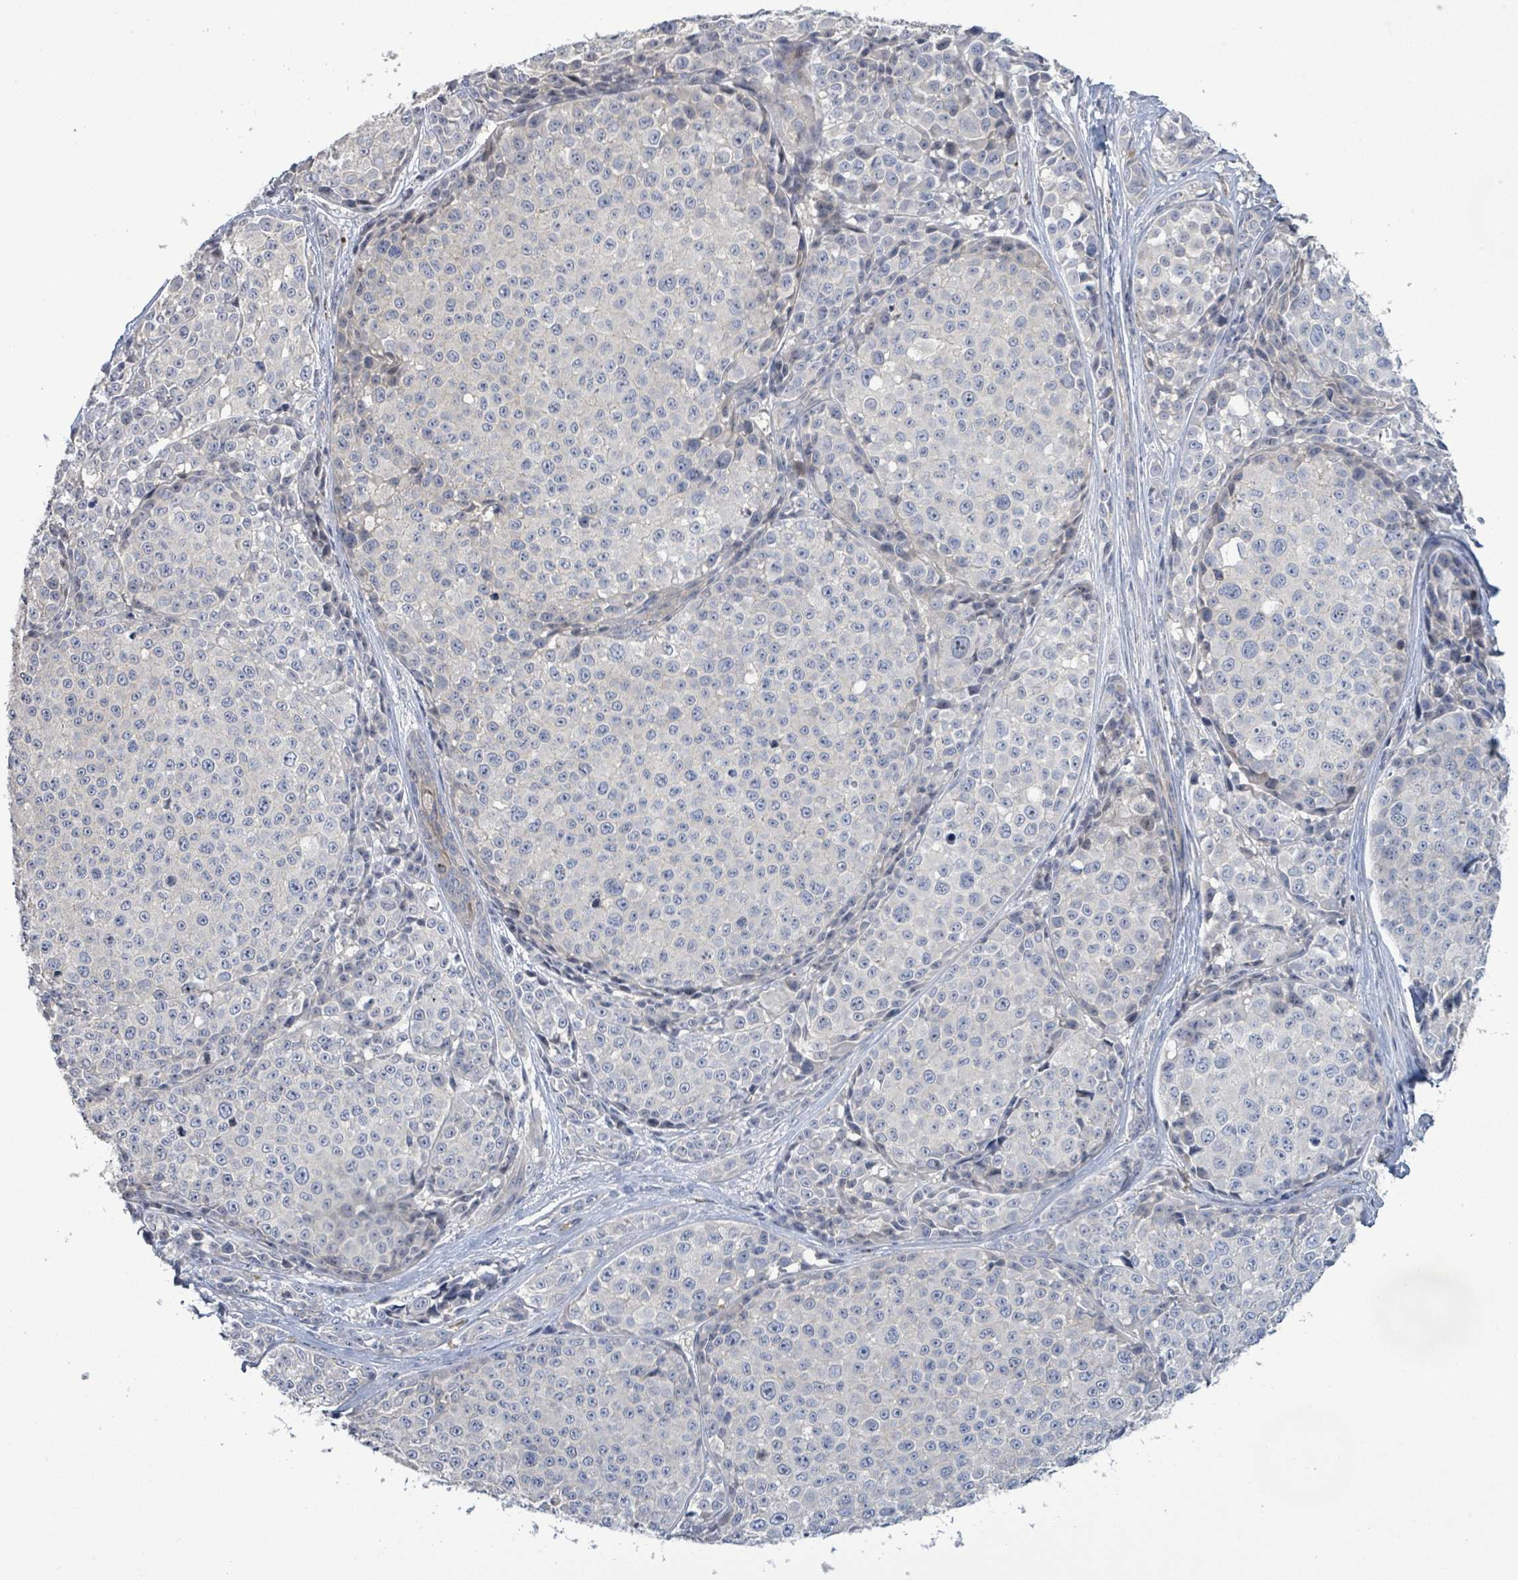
{"staining": {"intensity": "negative", "quantity": "none", "location": "none"}, "tissue": "melanoma", "cell_type": "Tumor cells", "image_type": "cancer", "snomed": [{"axis": "morphology", "description": "Malignant melanoma, NOS"}, {"axis": "topography", "description": "Skin"}], "caption": "A micrograph of melanoma stained for a protein displays no brown staining in tumor cells.", "gene": "KRAS", "patient": {"sex": "female", "age": 35}}